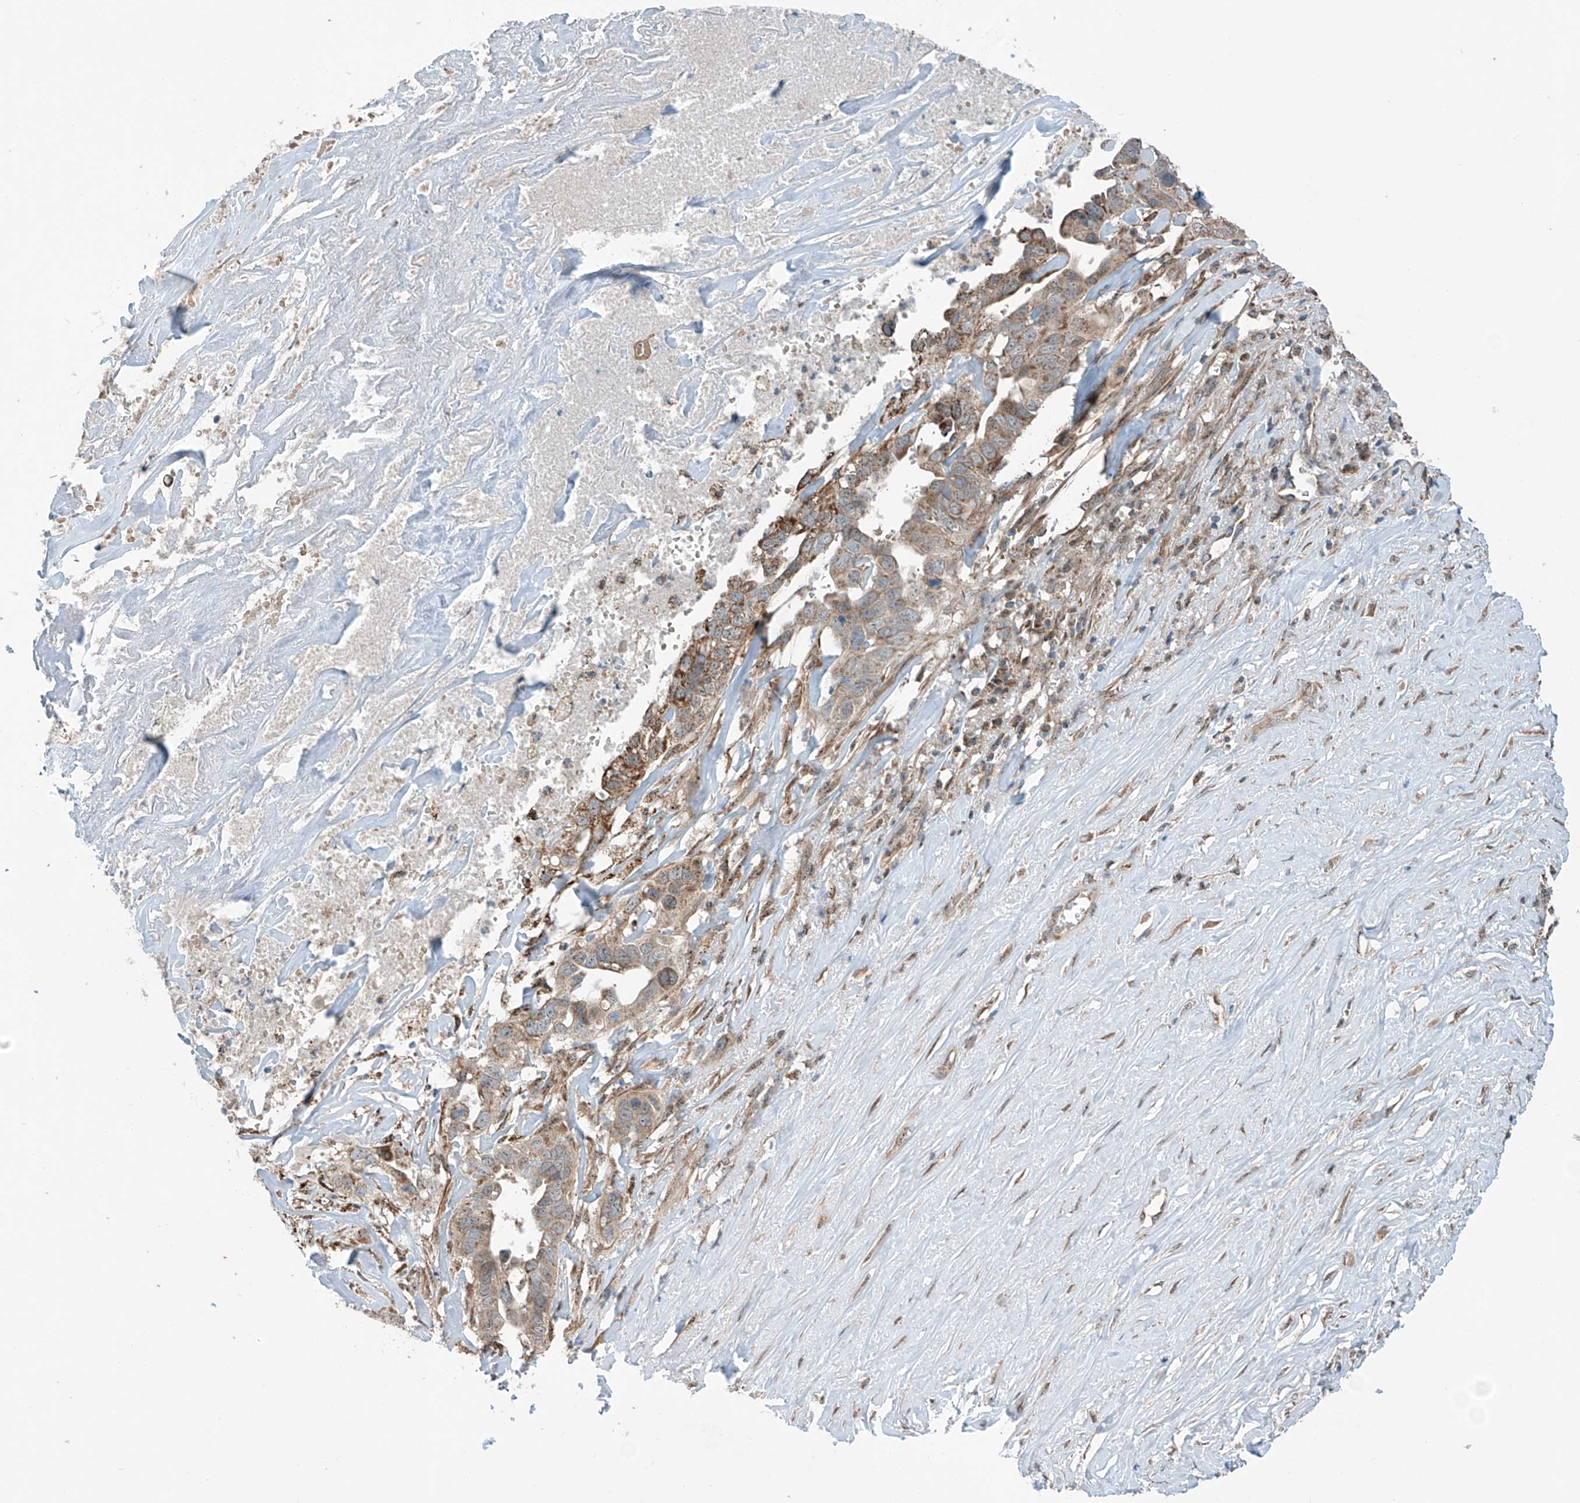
{"staining": {"intensity": "weak", "quantity": ">75%", "location": "cytoplasmic/membranous"}, "tissue": "liver cancer", "cell_type": "Tumor cells", "image_type": "cancer", "snomed": [{"axis": "morphology", "description": "Cholangiocarcinoma"}, {"axis": "topography", "description": "Liver"}], "caption": "This is a micrograph of immunohistochemistry staining of liver cancer (cholangiocarcinoma), which shows weak expression in the cytoplasmic/membranous of tumor cells.", "gene": "SAMD3", "patient": {"sex": "female", "age": 79}}